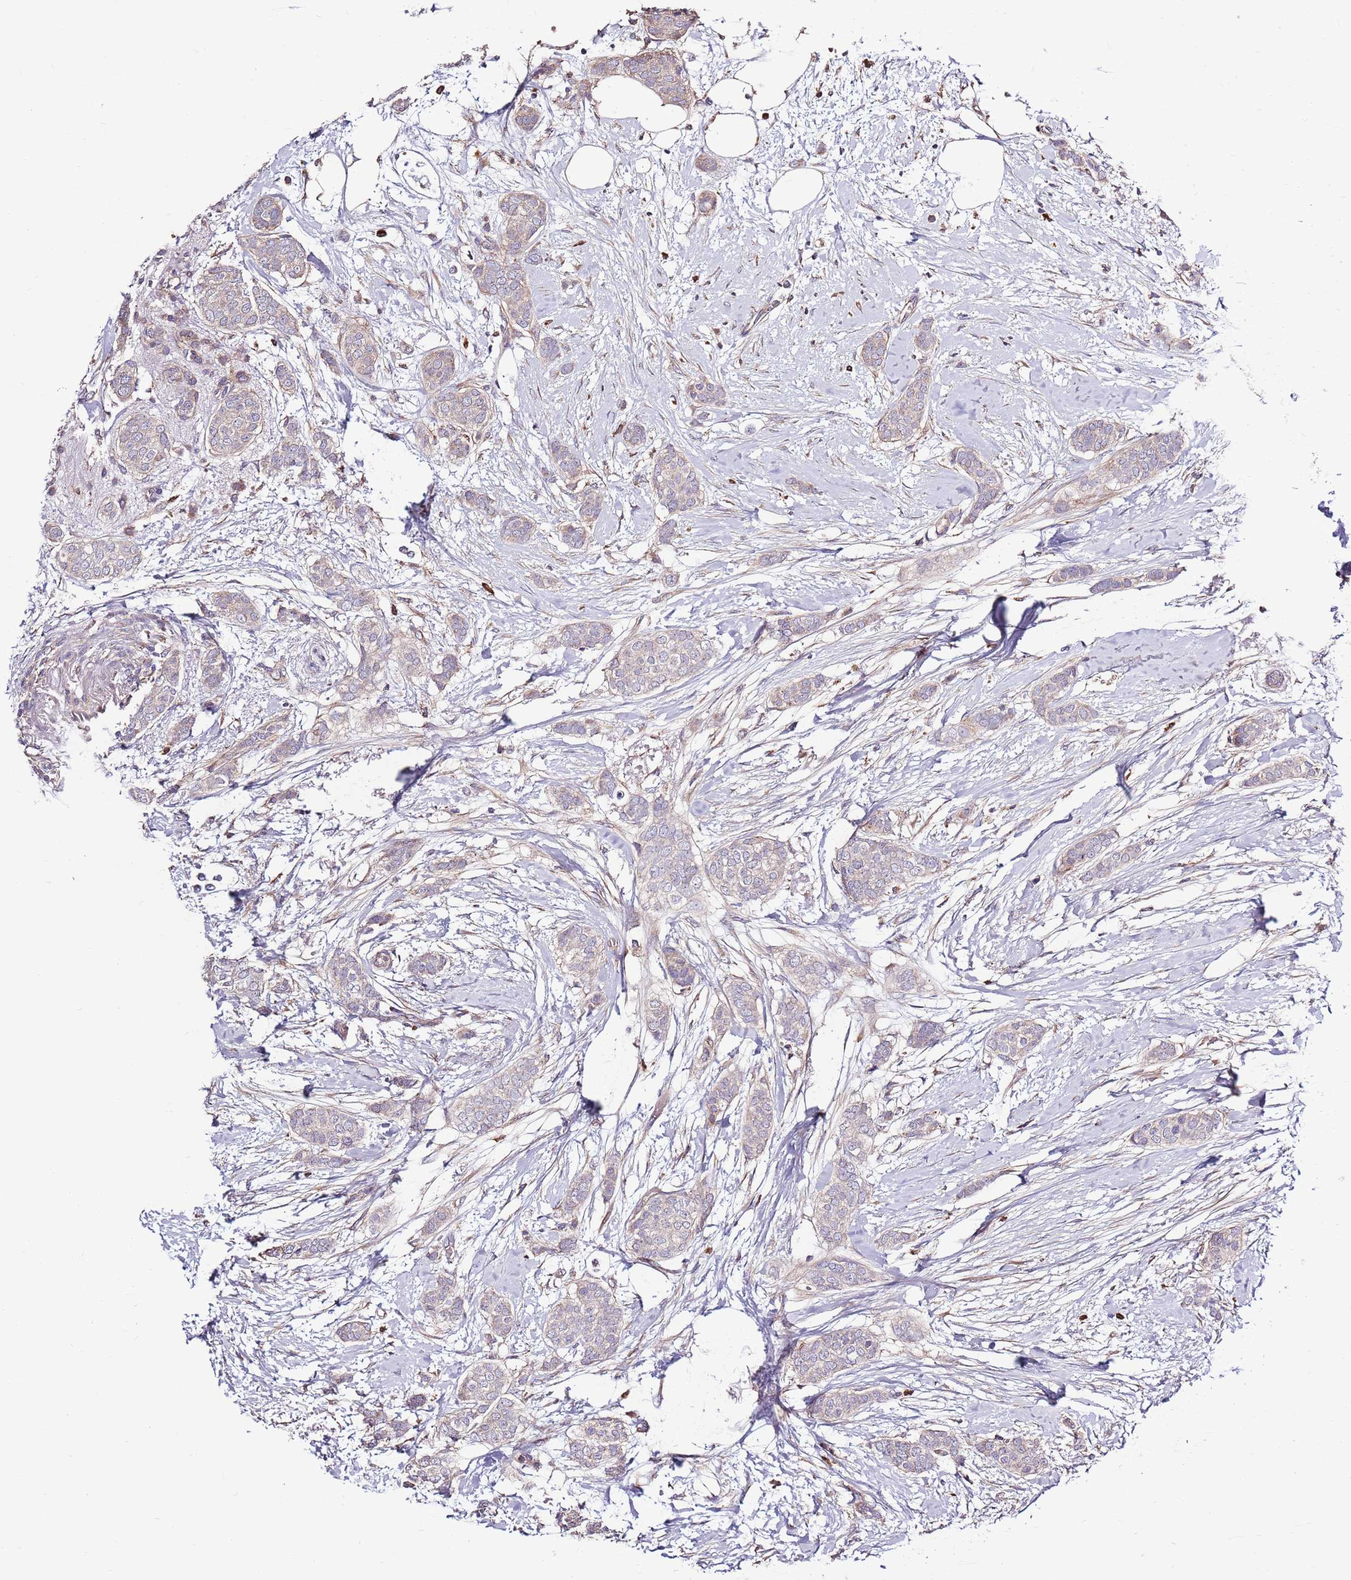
{"staining": {"intensity": "weak", "quantity": "<25%", "location": "cytoplasmic/membranous"}, "tissue": "breast cancer", "cell_type": "Tumor cells", "image_type": "cancer", "snomed": [{"axis": "morphology", "description": "Duct carcinoma"}, {"axis": "topography", "description": "Breast"}], "caption": "Immunohistochemistry of breast cancer (intraductal carcinoma) displays no expression in tumor cells. Nuclei are stained in blue.", "gene": "SMG1", "patient": {"sex": "female", "age": 72}}